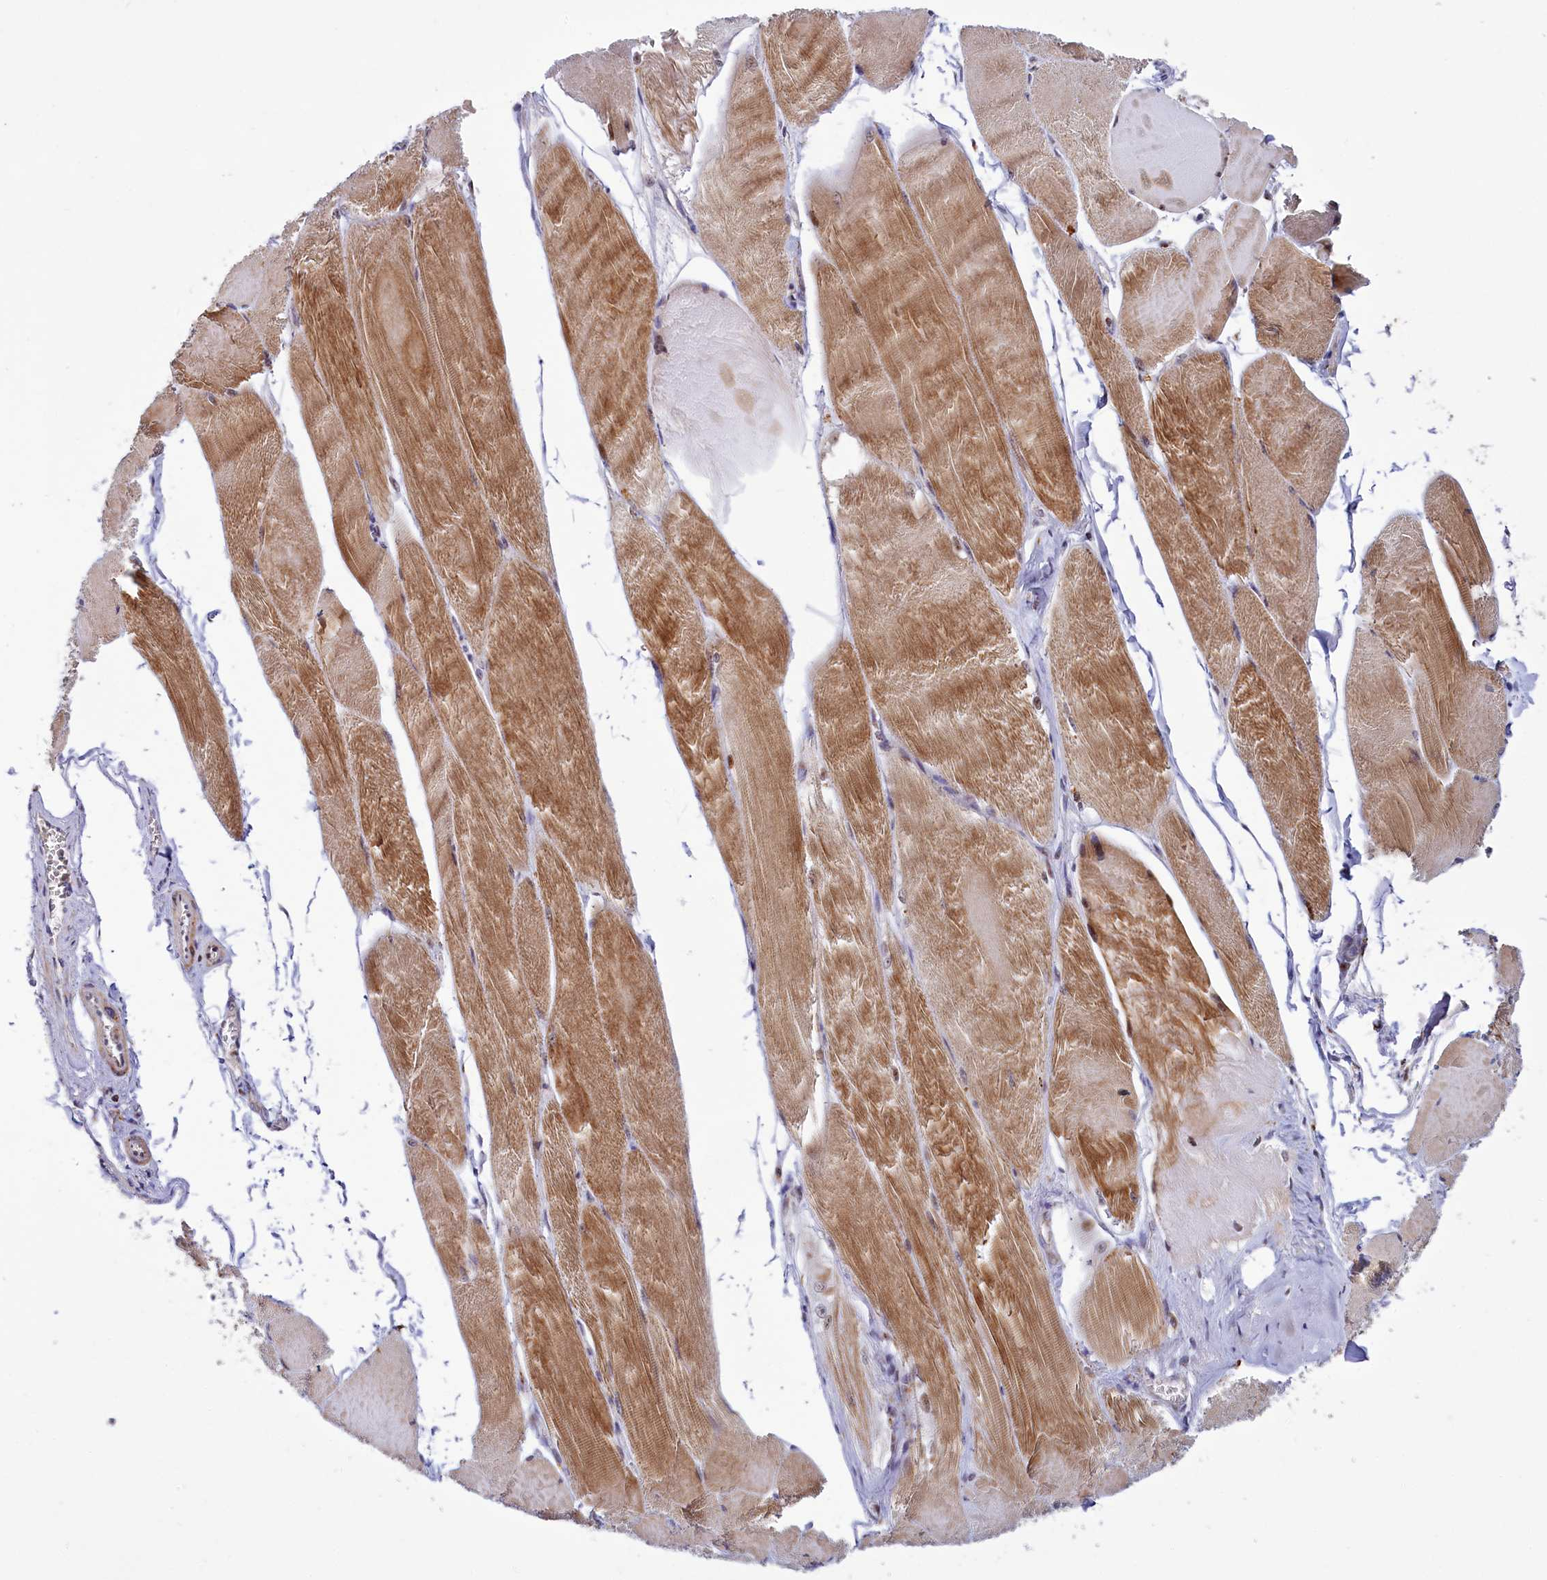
{"staining": {"intensity": "moderate", "quantity": ">75%", "location": "cytoplasmic/membranous"}, "tissue": "skeletal muscle", "cell_type": "Myocytes", "image_type": "normal", "snomed": [{"axis": "morphology", "description": "Normal tissue, NOS"}, {"axis": "morphology", "description": "Basal cell carcinoma"}, {"axis": "topography", "description": "Skeletal muscle"}], "caption": "A micrograph of skeletal muscle stained for a protein displays moderate cytoplasmic/membranous brown staining in myocytes. The staining was performed using DAB (3,3'-diaminobenzidine) to visualize the protein expression in brown, while the nuclei were stained in blue with hematoxylin (Magnification: 20x).", "gene": "DYNC2H1", "patient": {"sex": "female", "age": 64}}